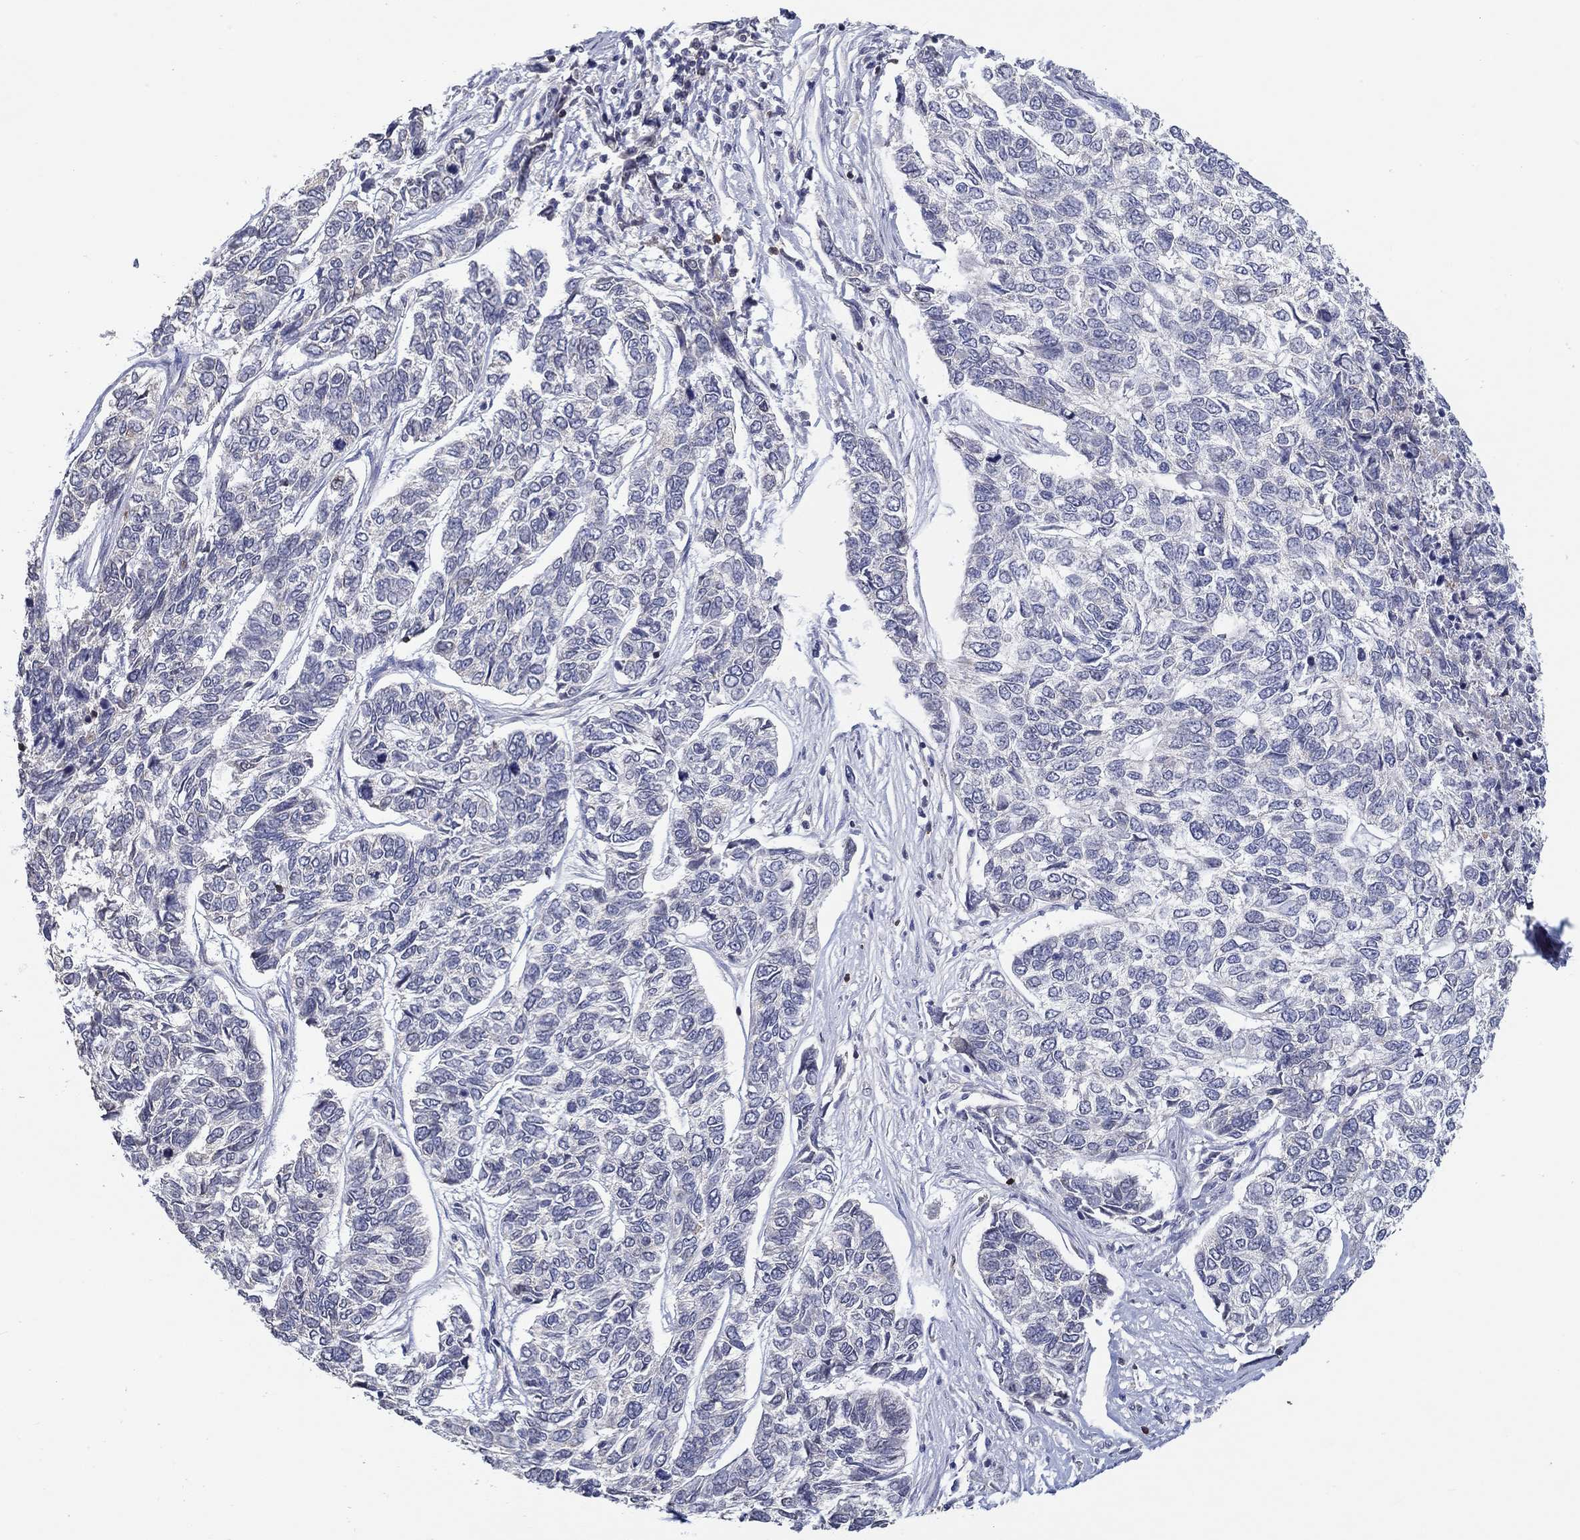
{"staining": {"intensity": "negative", "quantity": "none", "location": "none"}, "tissue": "skin cancer", "cell_type": "Tumor cells", "image_type": "cancer", "snomed": [{"axis": "morphology", "description": "Basal cell carcinoma"}, {"axis": "topography", "description": "Skin"}], "caption": "This photomicrograph is of skin cancer stained with immunohistochemistry to label a protein in brown with the nuclei are counter-stained blue. There is no expression in tumor cells. Nuclei are stained in blue.", "gene": "ERMP1", "patient": {"sex": "female", "age": 65}}